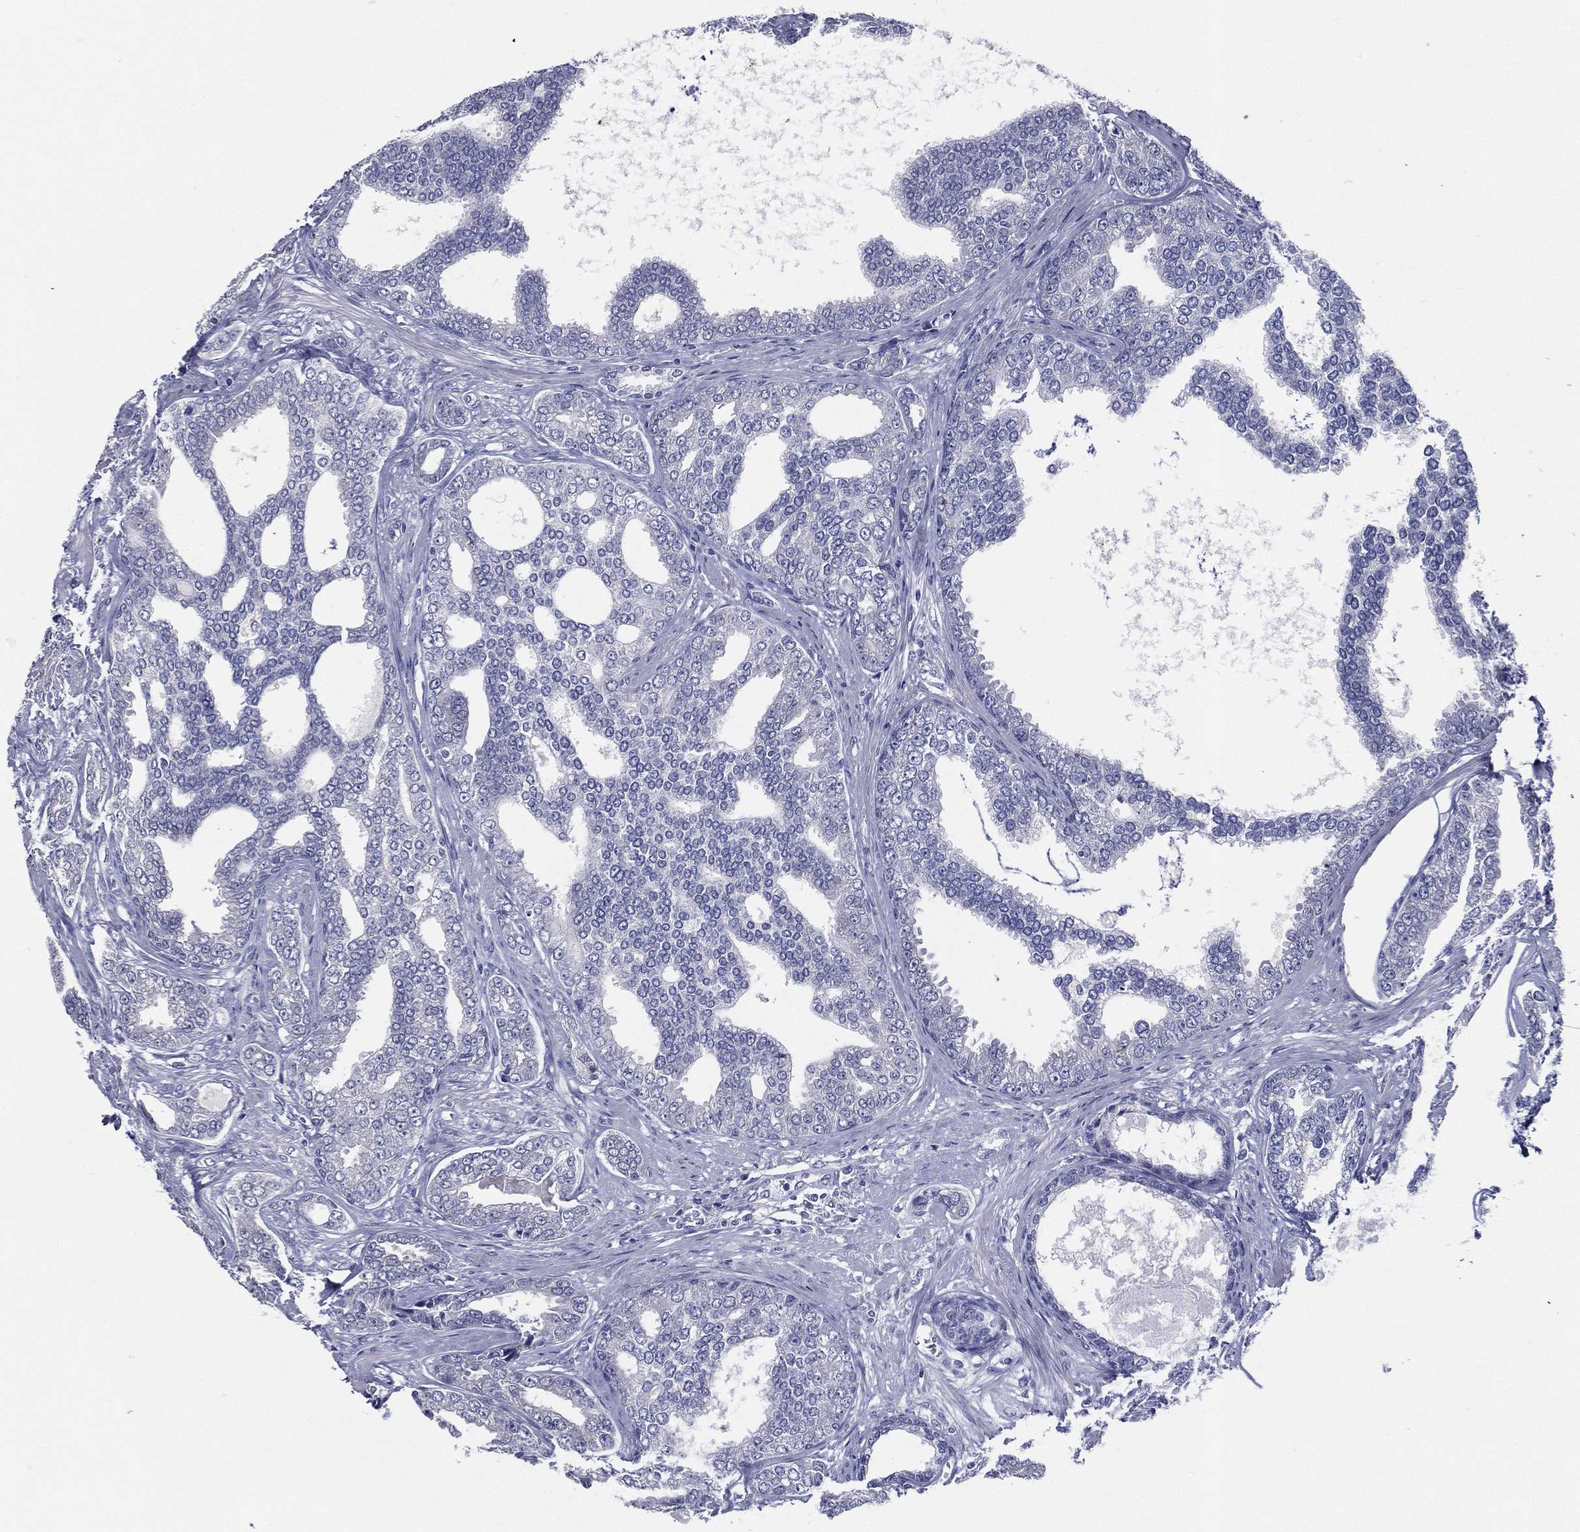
{"staining": {"intensity": "negative", "quantity": "none", "location": "none"}, "tissue": "prostate cancer", "cell_type": "Tumor cells", "image_type": "cancer", "snomed": [{"axis": "morphology", "description": "Adenocarcinoma, NOS"}, {"axis": "topography", "description": "Prostate"}], "caption": "Immunohistochemistry (IHC) photomicrograph of human prostate cancer stained for a protein (brown), which displays no positivity in tumor cells.", "gene": "SLC13A4", "patient": {"sex": "male", "age": 67}}